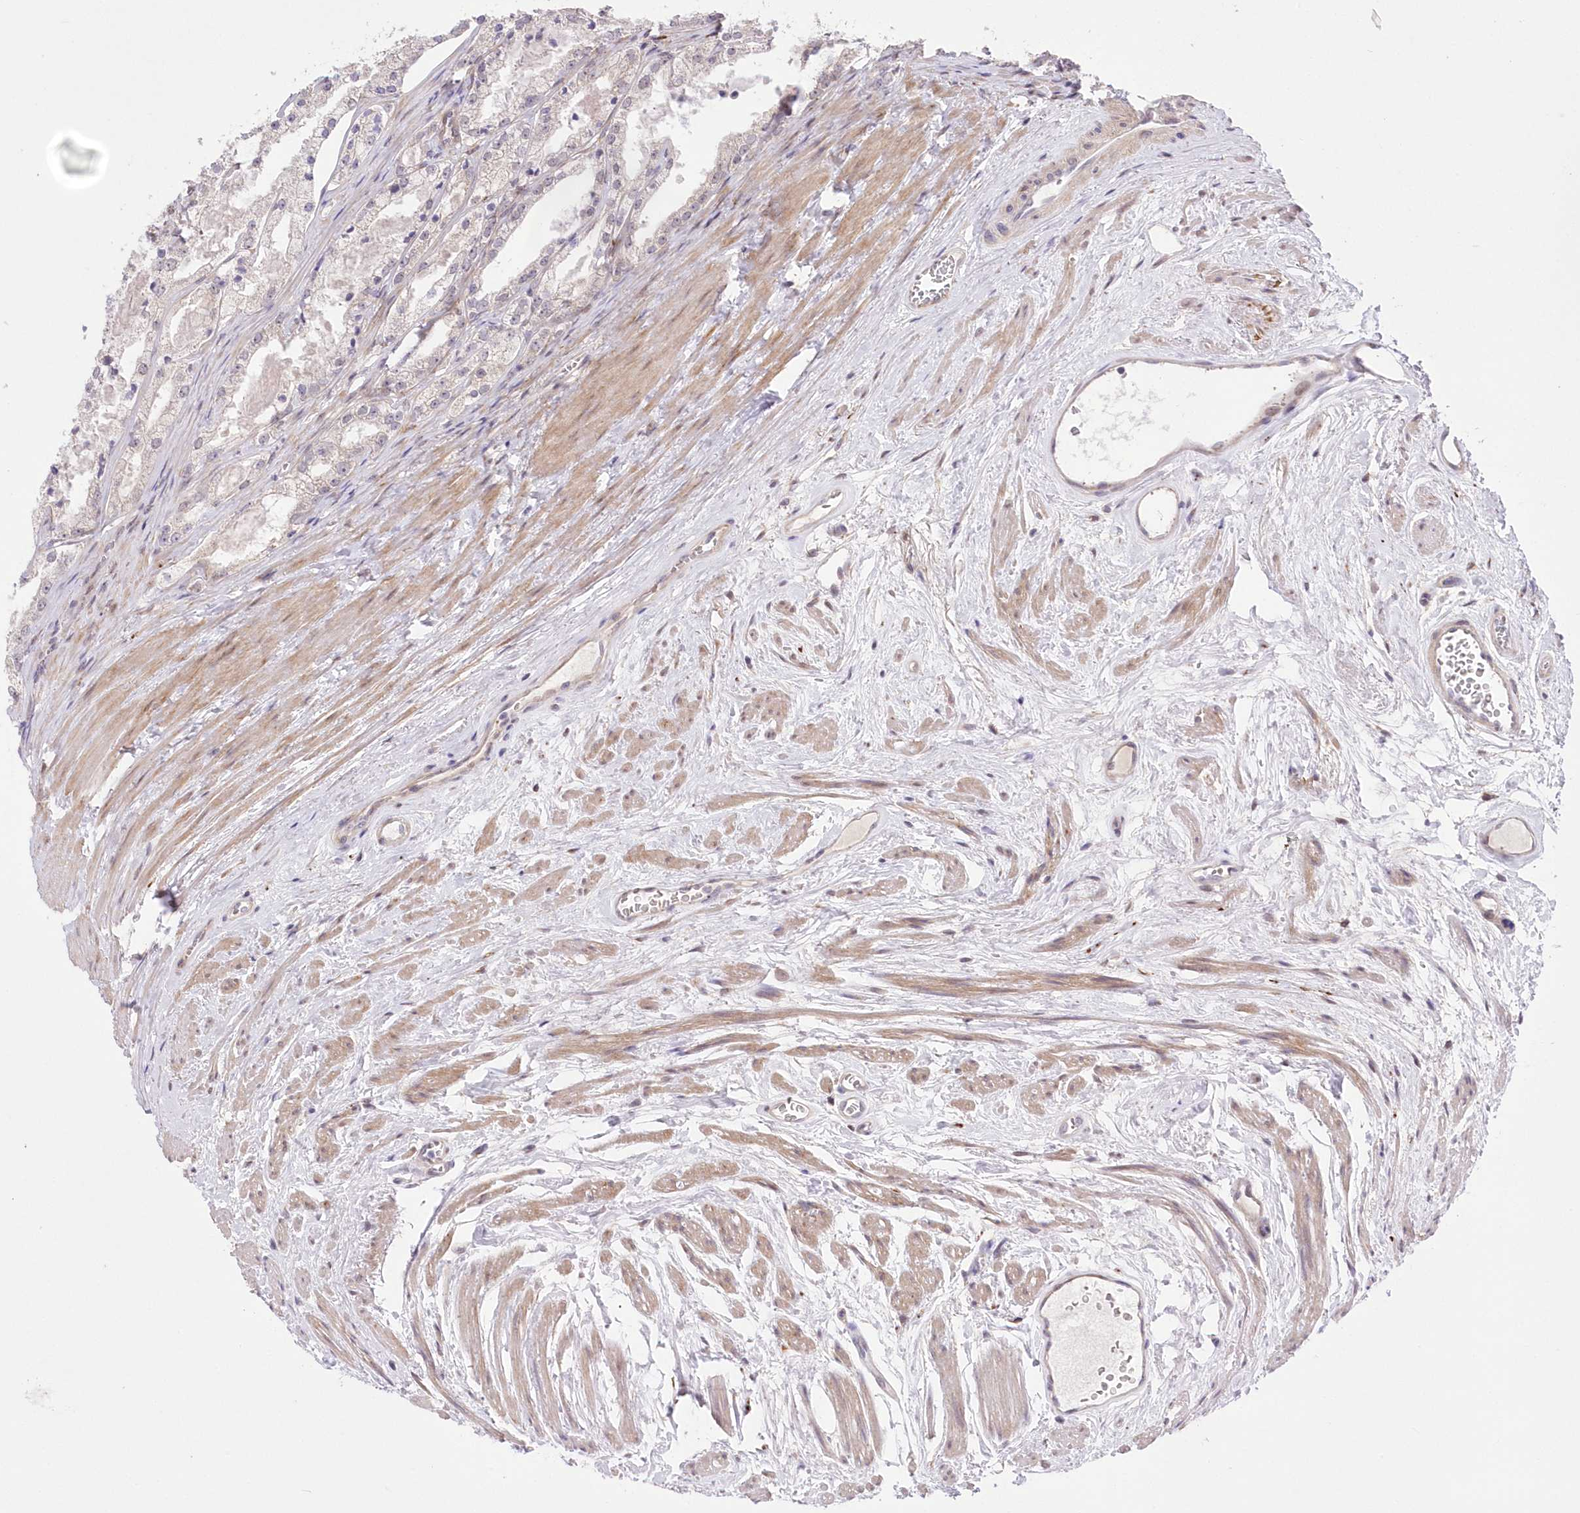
{"staining": {"intensity": "negative", "quantity": "none", "location": "none"}, "tissue": "prostate cancer", "cell_type": "Tumor cells", "image_type": "cancer", "snomed": [{"axis": "morphology", "description": "Adenocarcinoma, High grade"}, {"axis": "topography", "description": "Prostate"}], "caption": "DAB (3,3'-diaminobenzidine) immunohistochemical staining of prostate cancer shows no significant expression in tumor cells.", "gene": "FAM241B", "patient": {"sex": "male", "age": 68}}